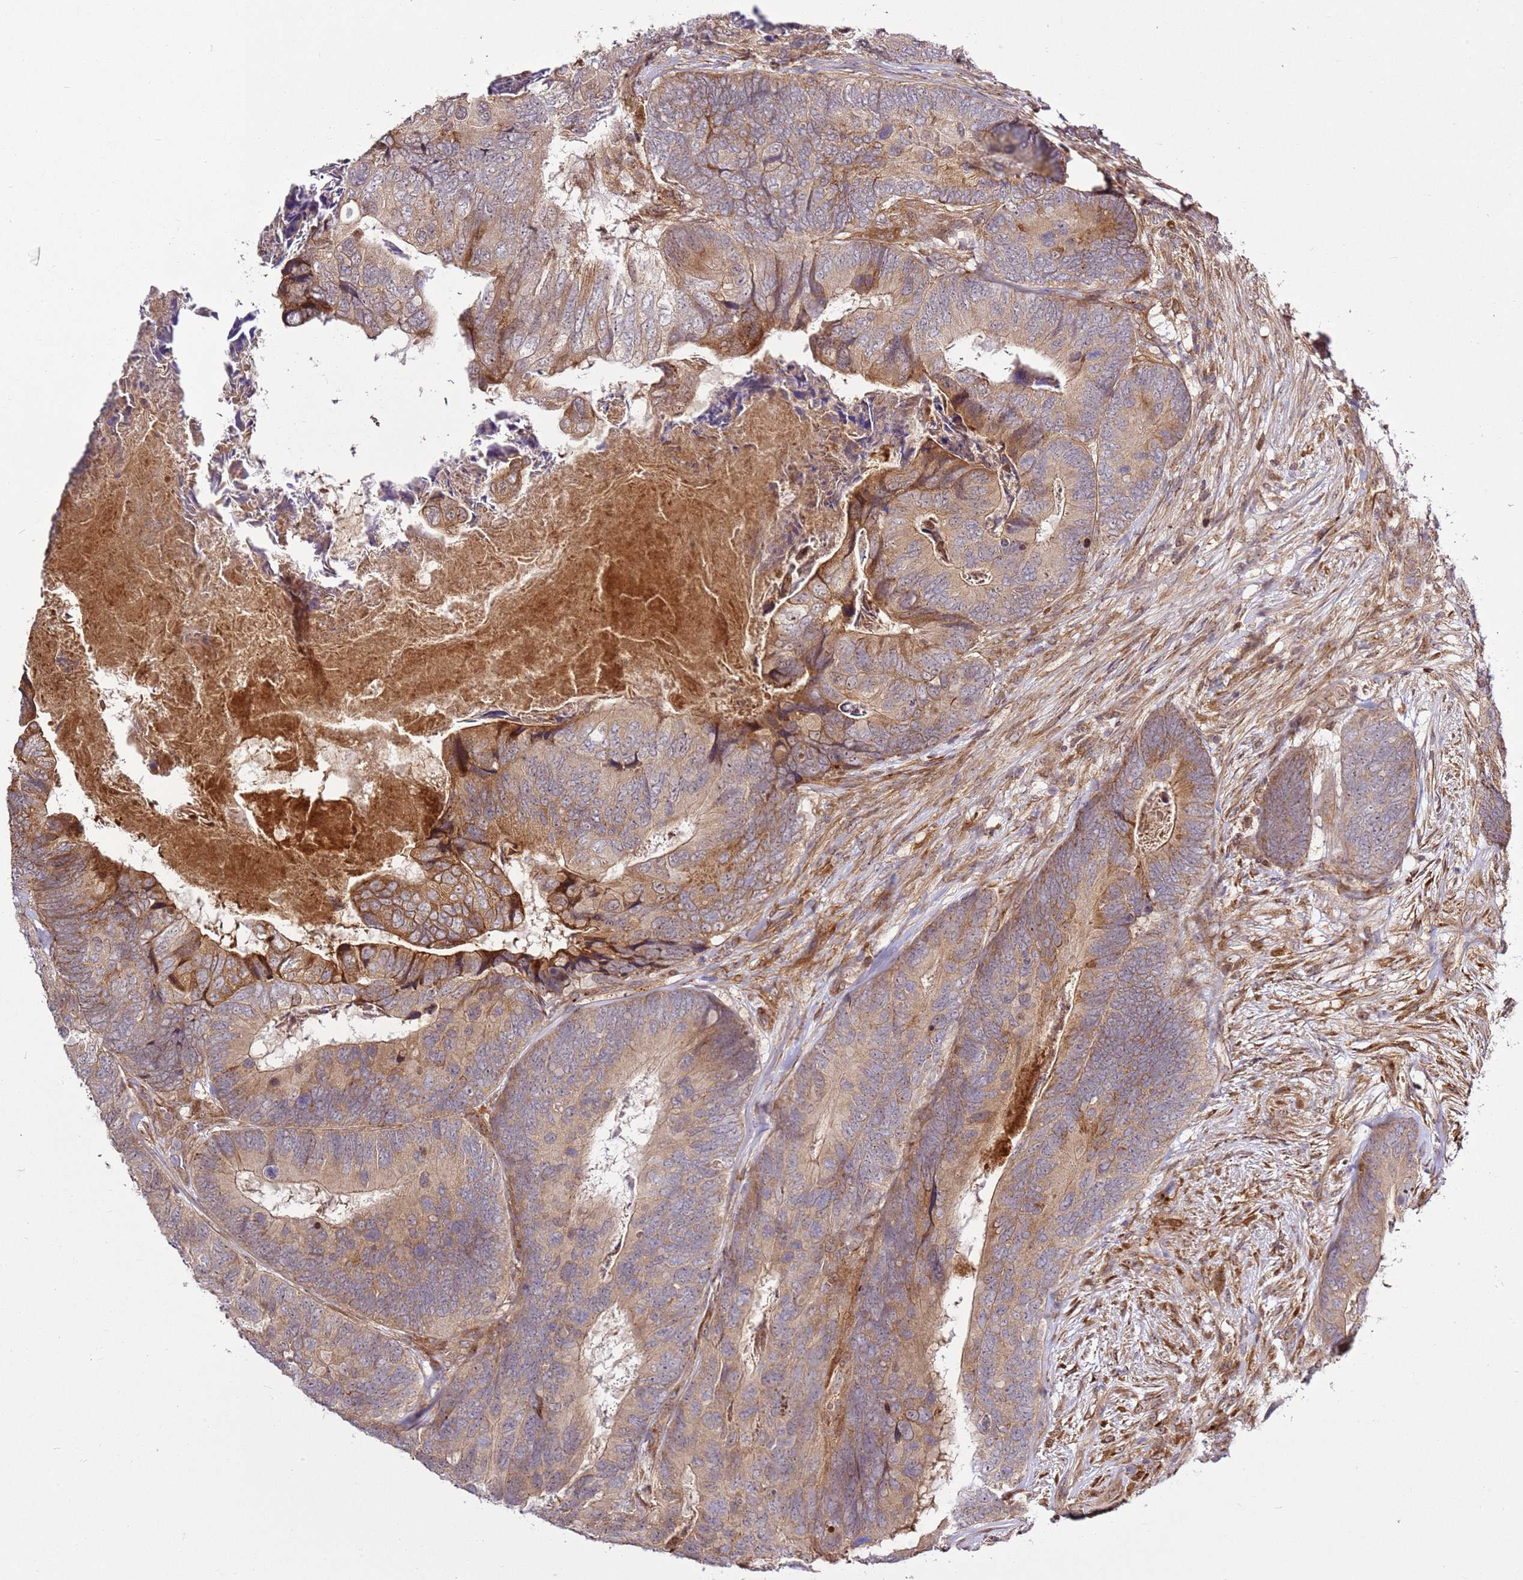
{"staining": {"intensity": "moderate", "quantity": ">75%", "location": "cytoplasmic/membranous"}, "tissue": "colorectal cancer", "cell_type": "Tumor cells", "image_type": "cancer", "snomed": [{"axis": "morphology", "description": "Adenocarcinoma, NOS"}, {"axis": "topography", "description": "Colon"}], "caption": "The micrograph shows staining of colorectal cancer, revealing moderate cytoplasmic/membranous protein expression (brown color) within tumor cells.", "gene": "RASA3", "patient": {"sex": "female", "age": 67}}